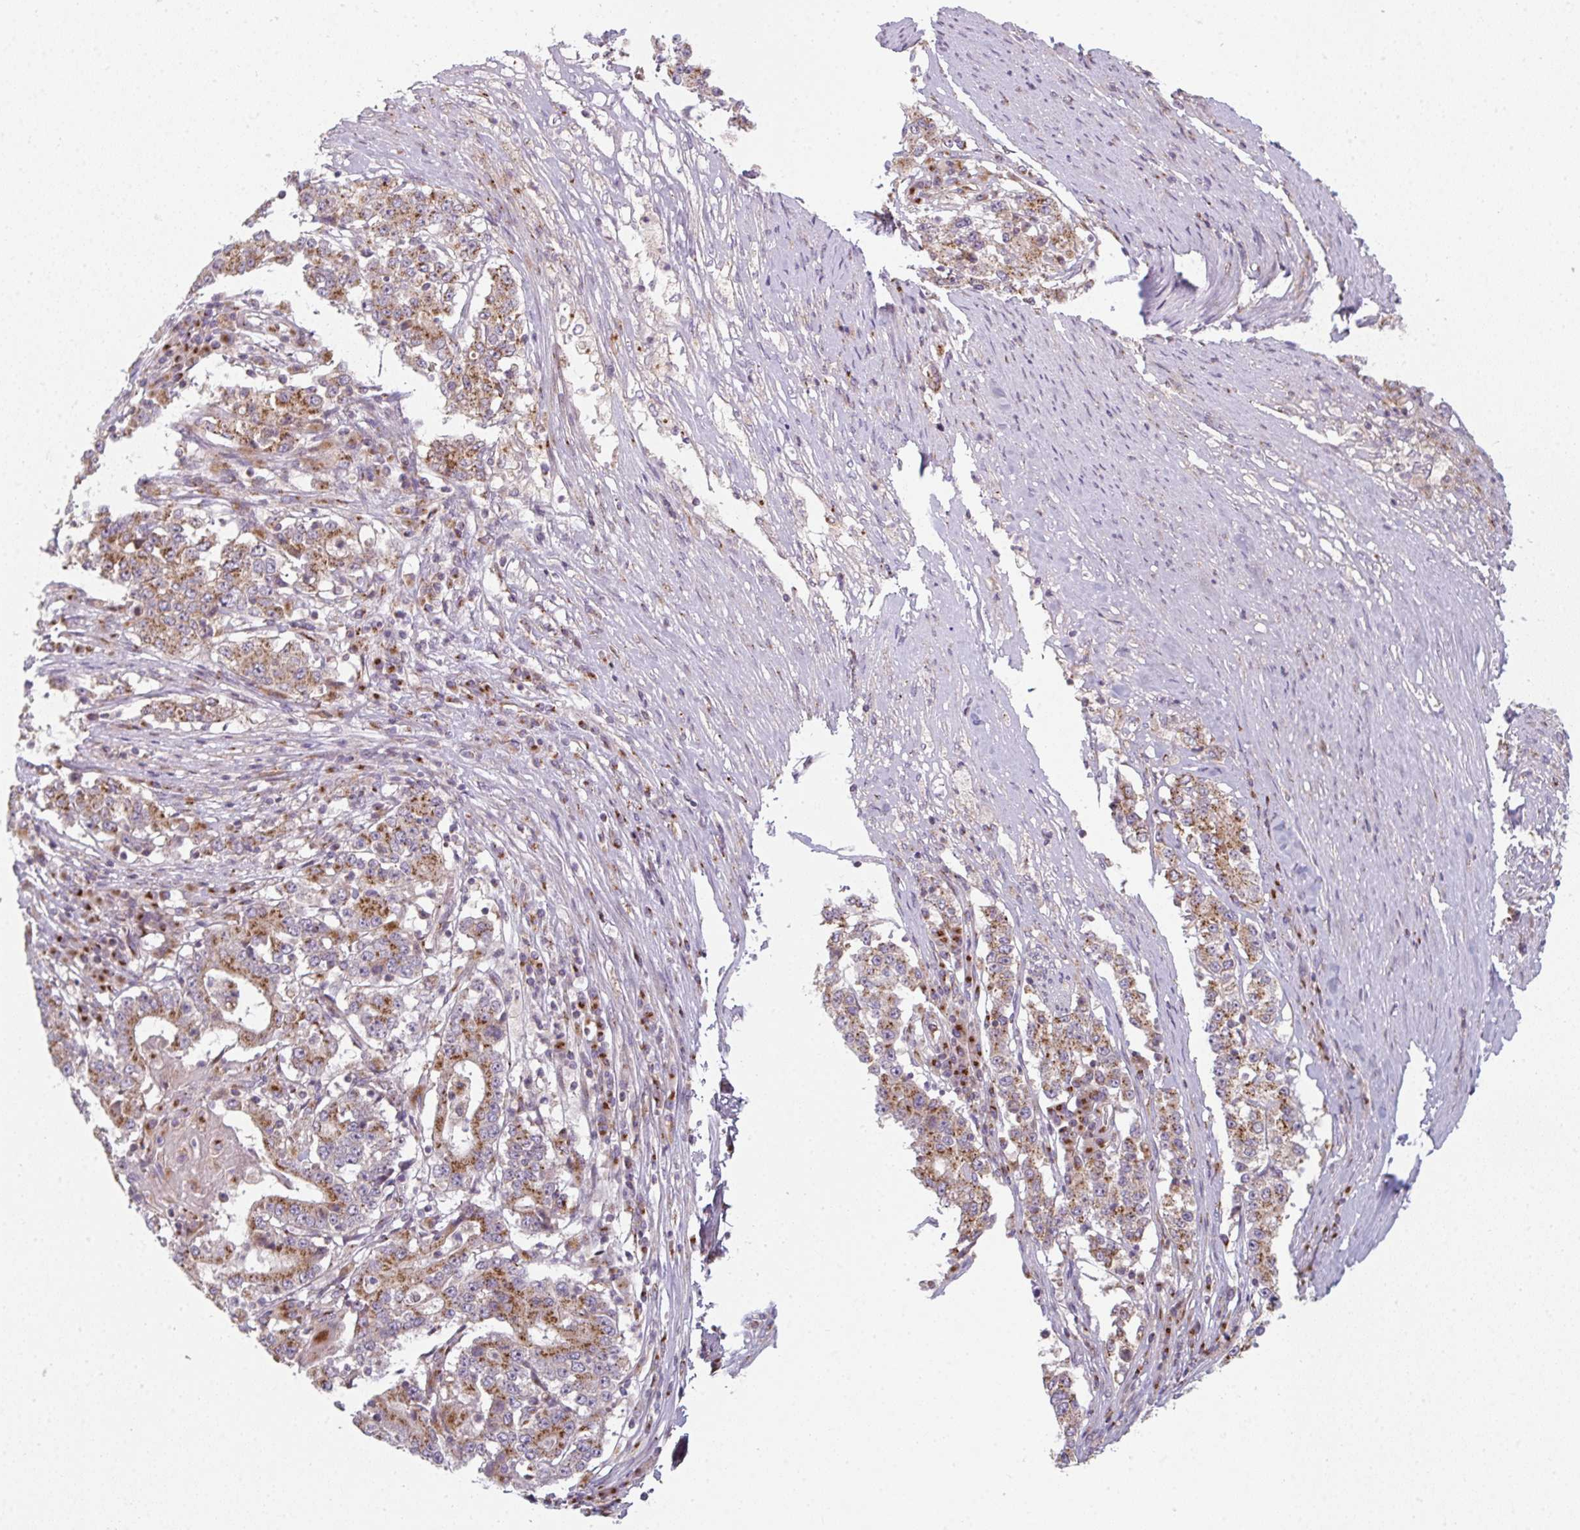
{"staining": {"intensity": "moderate", "quantity": ">75%", "location": "cytoplasmic/membranous"}, "tissue": "stomach cancer", "cell_type": "Tumor cells", "image_type": "cancer", "snomed": [{"axis": "morphology", "description": "Adenocarcinoma, NOS"}, {"axis": "topography", "description": "Stomach"}], "caption": "Protein staining reveals moderate cytoplasmic/membranous staining in approximately >75% of tumor cells in adenocarcinoma (stomach). The protein of interest is shown in brown color, while the nuclei are stained blue.", "gene": "GVQW3", "patient": {"sex": "male", "age": 59}}